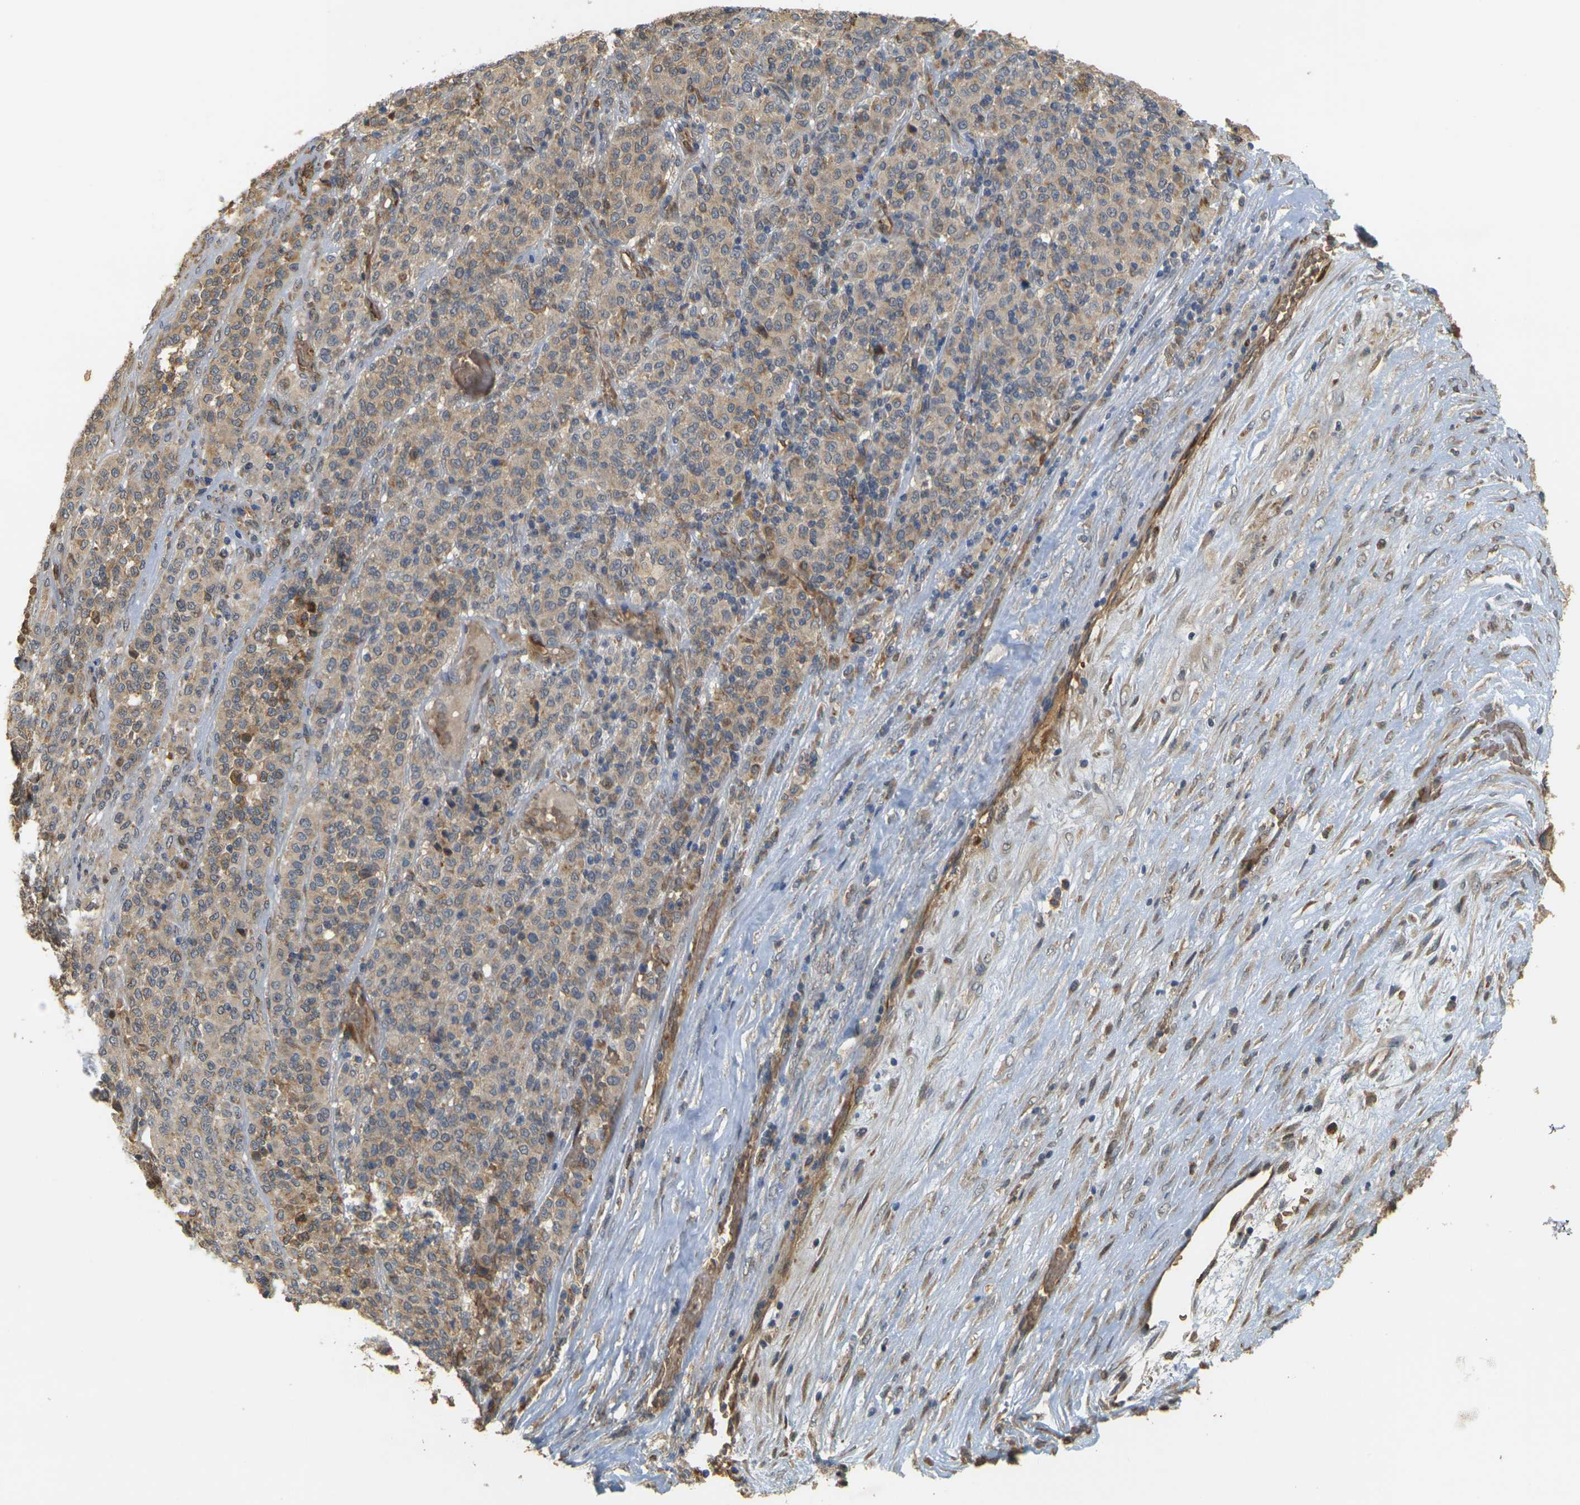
{"staining": {"intensity": "weak", "quantity": ">75%", "location": "cytoplasmic/membranous"}, "tissue": "melanoma", "cell_type": "Tumor cells", "image_type": "cancer", "snomed": [{"axis": "morphology", "description": "Malignant melanoma, Metastatic site"}, {"axis": "topography", "description": "Pancreas"}], "caption": "Protein analysis of melanoma tissue reveals weak cytoplasmic/membranous staining in approximately >75% of tumor cells. The staining was performed using DAB (3,3'-diaminobenzidine), with brown indicating positive protein expression. Nuclei are stained blue with hematoxylin.", "gene": "MEGF9", "patient": {"sex": "female", "age": 30}}